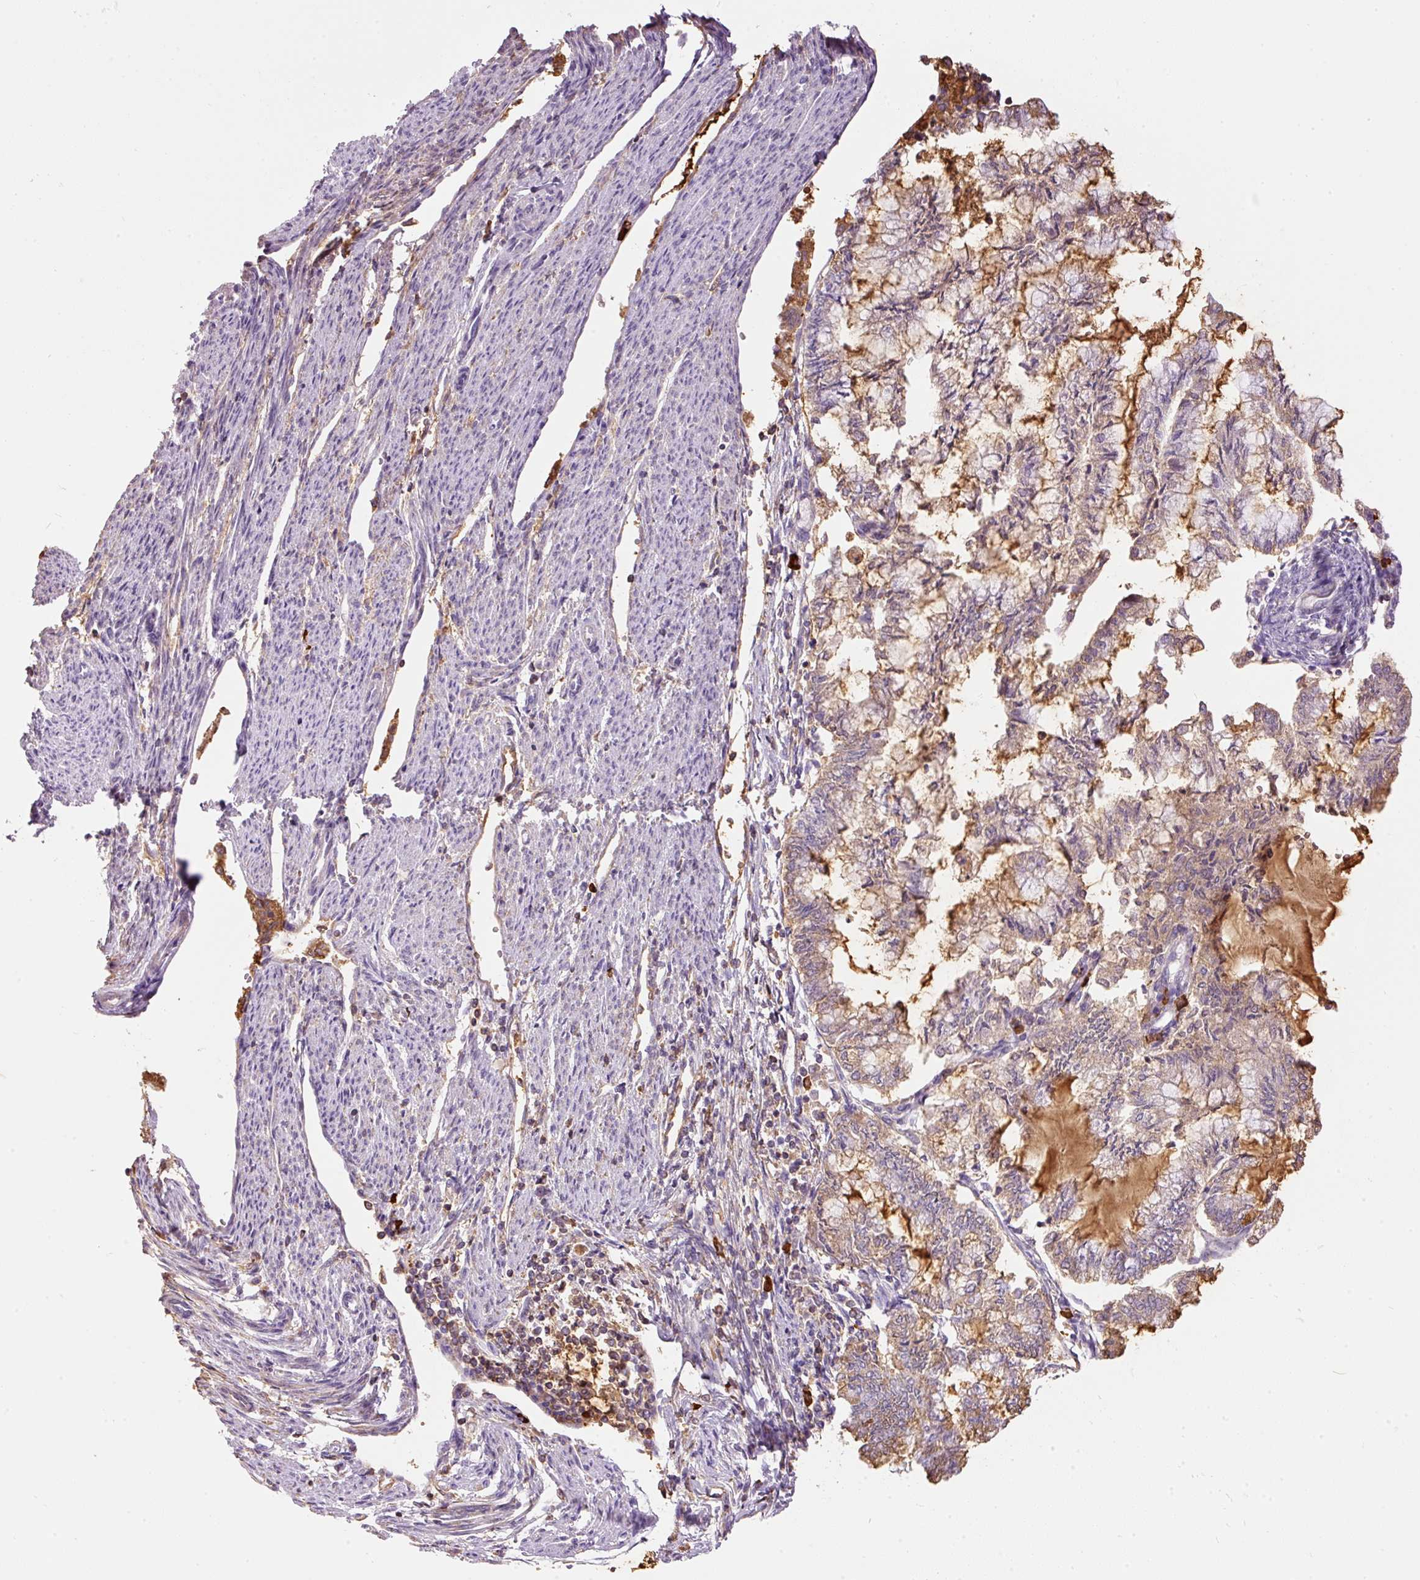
{"staining": {"intensity": "weak", "quantity": "25%-75%", "location": "cytoplasmic/membranous"}, "tissue": "endometrial cancer", "cell_type": "Tumor cells", "image_type": "cancer", "snomed": [{"axis": "morphology", "description": "Adenocarcinoma, NOS"}, {"axis": "topography", "description": "Endometrium"}], "caption": "Immunohistochemistry micrograph of endometrial adenocarcinoma stained for a protein (brown), which shows low levels of weak cytoplasmic/membranous expression in about 25%-75% of tumor cells.", "gene": "PRPF38B", "patient": {"sex": "female", "age": 79}}